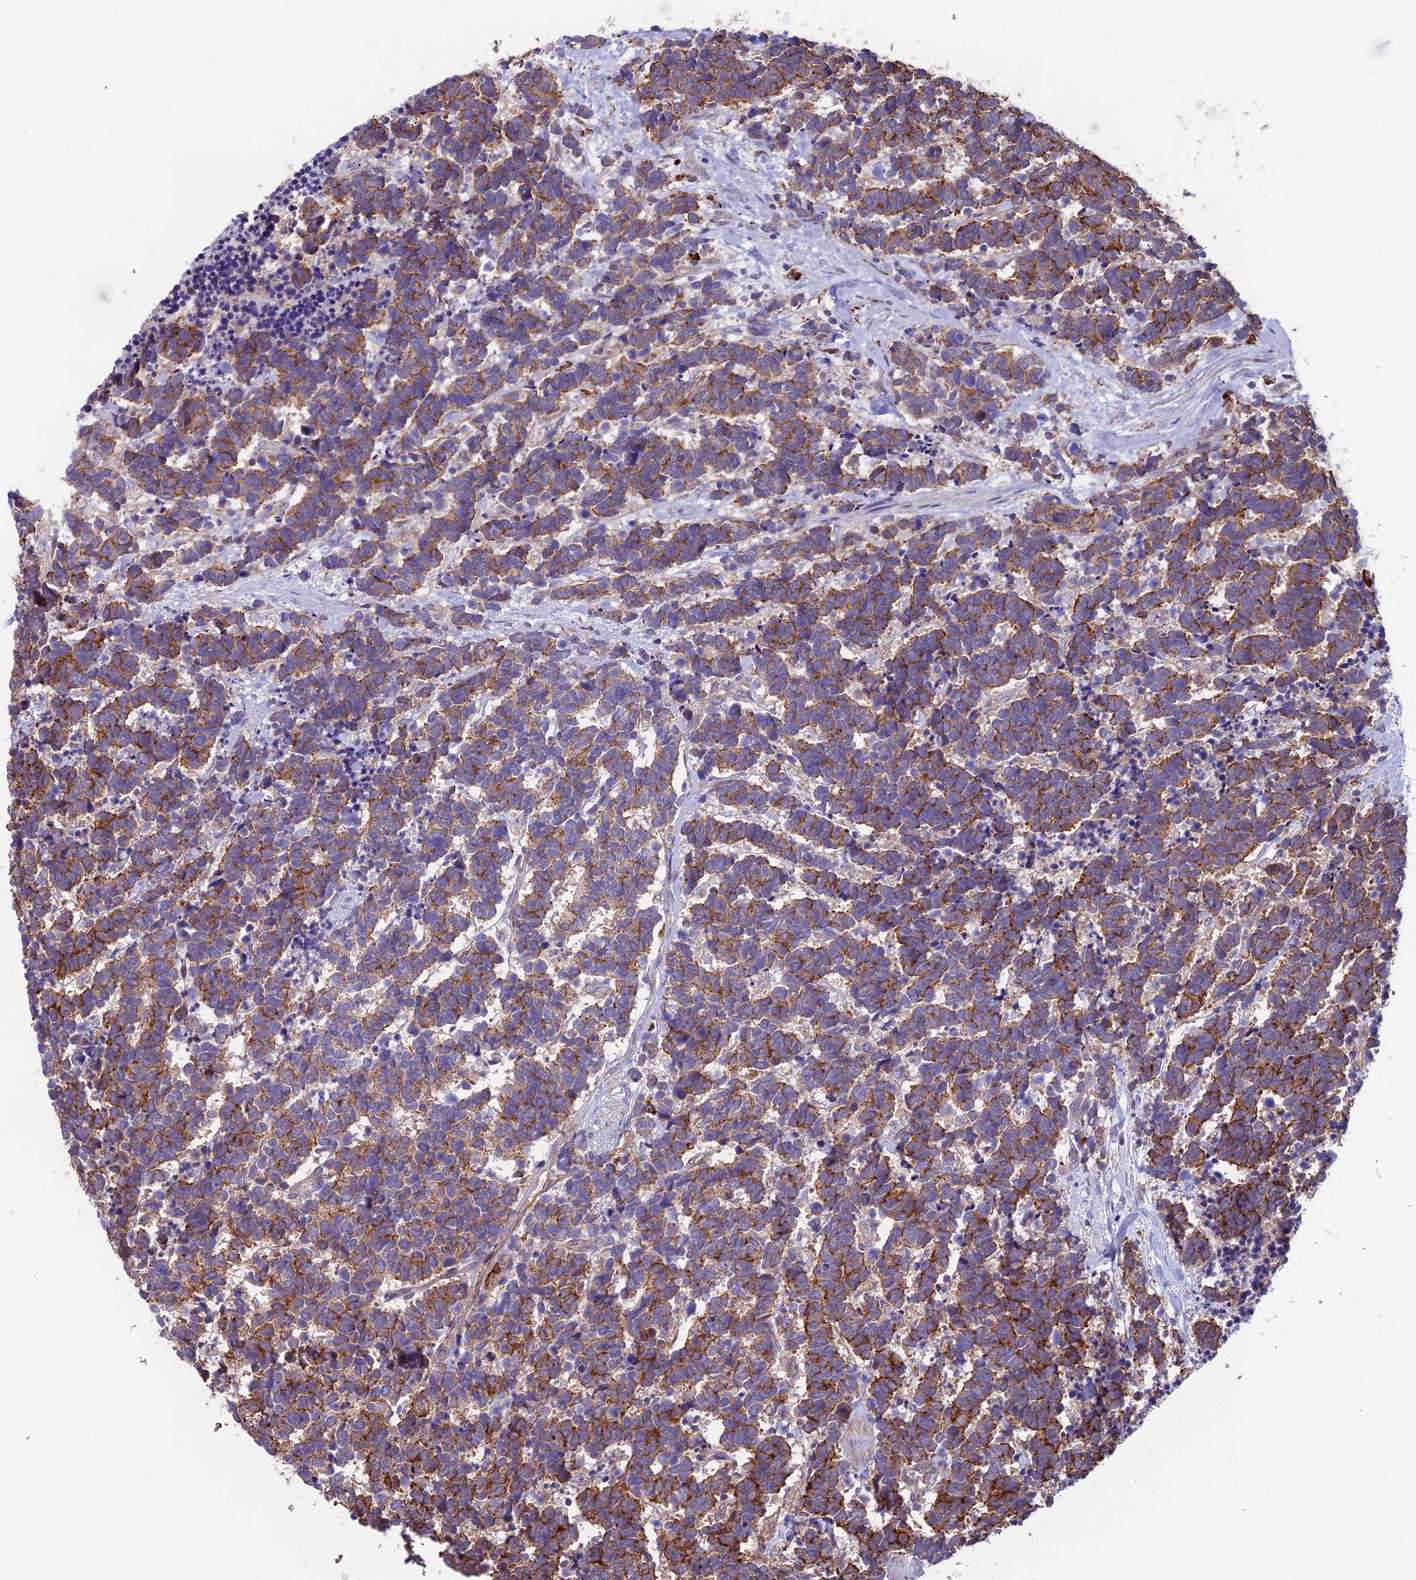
{"staining": {"intensity": "moderate", "quantity": ">75%", "location": "cytoplasmic/membranous"}, "tissue": "carcinoid", "cell_type": "Tumor cells", "image_type": "cancer", "snomed": [{"axis": "morphology", "description": "Carcinoma, NOS"}, {"axis": "morphology", "description": "Carcinoid, malignant, NOS"}, {"axis": "topography", "description": "Prostate"}], "caption": "Carcinoid (malignant) stained for a protein (brown) exhibits moderate cytoplasmic/membranous positive expression in approximately >75% of tumor cells.", "gene": "RTN4RL1", "patient": {"sex": "male", "age": 57}}